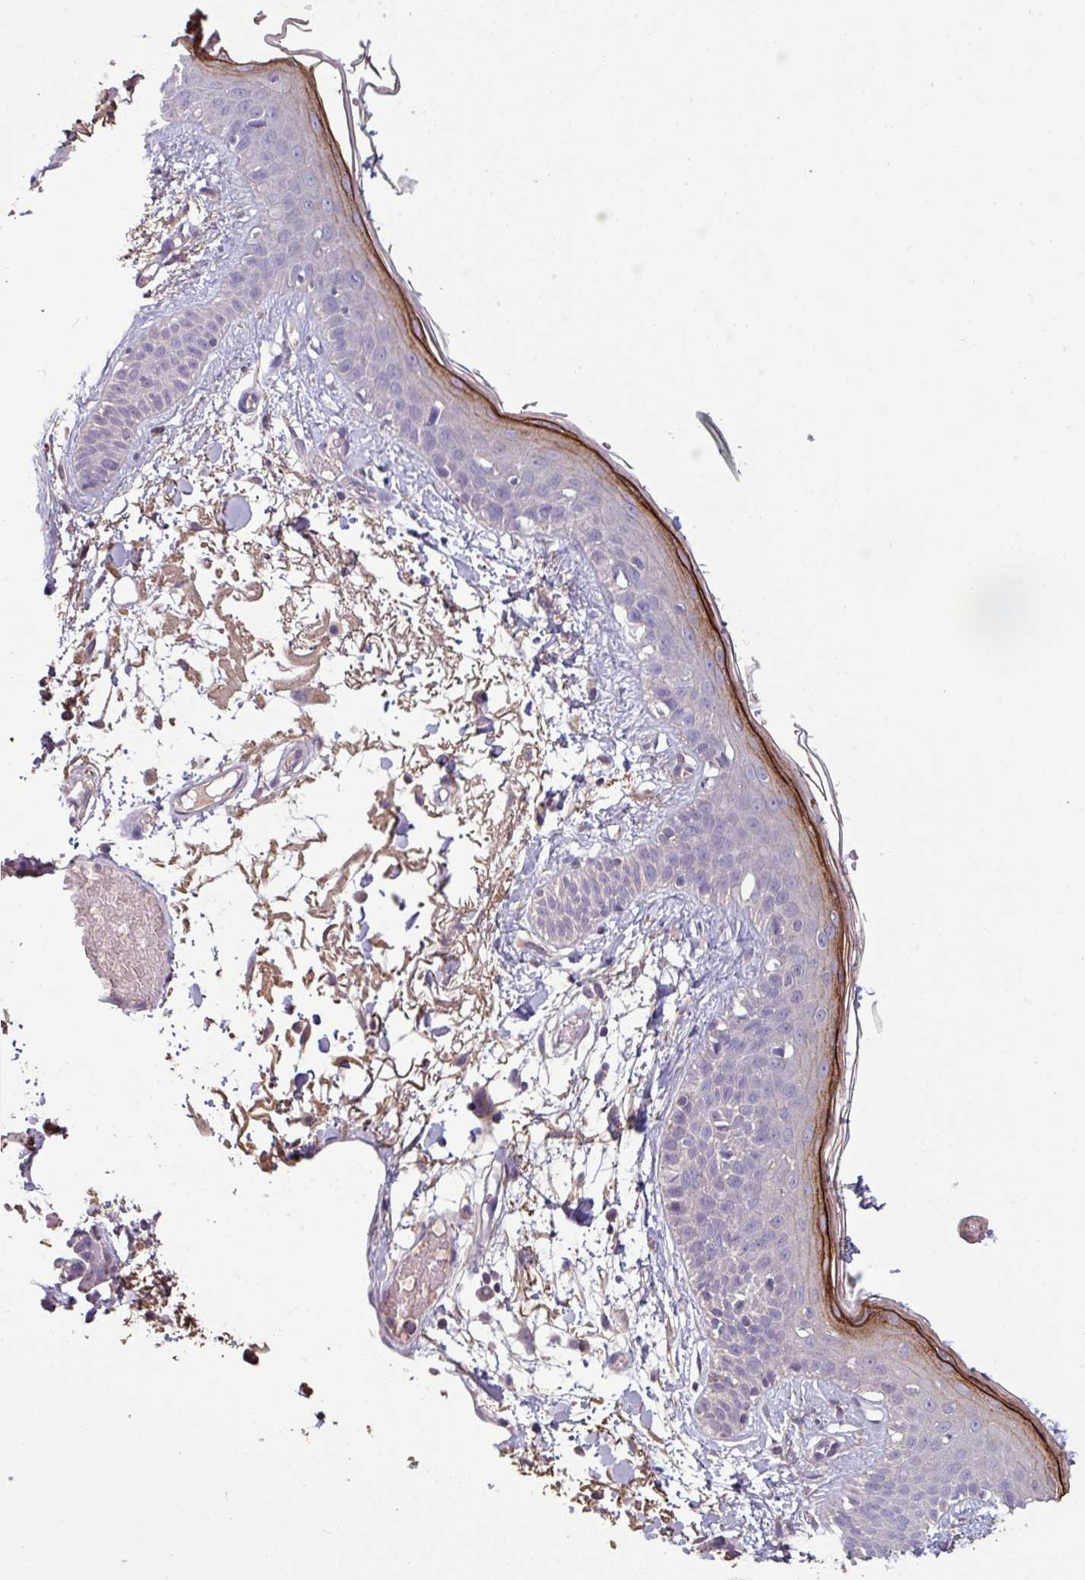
{"staining": {"intensity": "negative", "quantity": "none", "location": "none"}, "tissue": "skin", "cell_type": "Fibroblasts", "image_type": "normal", "snomed": [{"axis": "morphology", "description": "Normal tissue, NOS"}, {"axis": "topography", "description": "Skin"}], "caption": "Protein analysis of benign skin exhibits no significant expression in fibroblasts. (DAB (3,3'-diaminobenzidine) immunohistochemistry with hematoxylin counter stain).", "gene": "ISLR", "patient": {"sex": "male", "age": 79}}